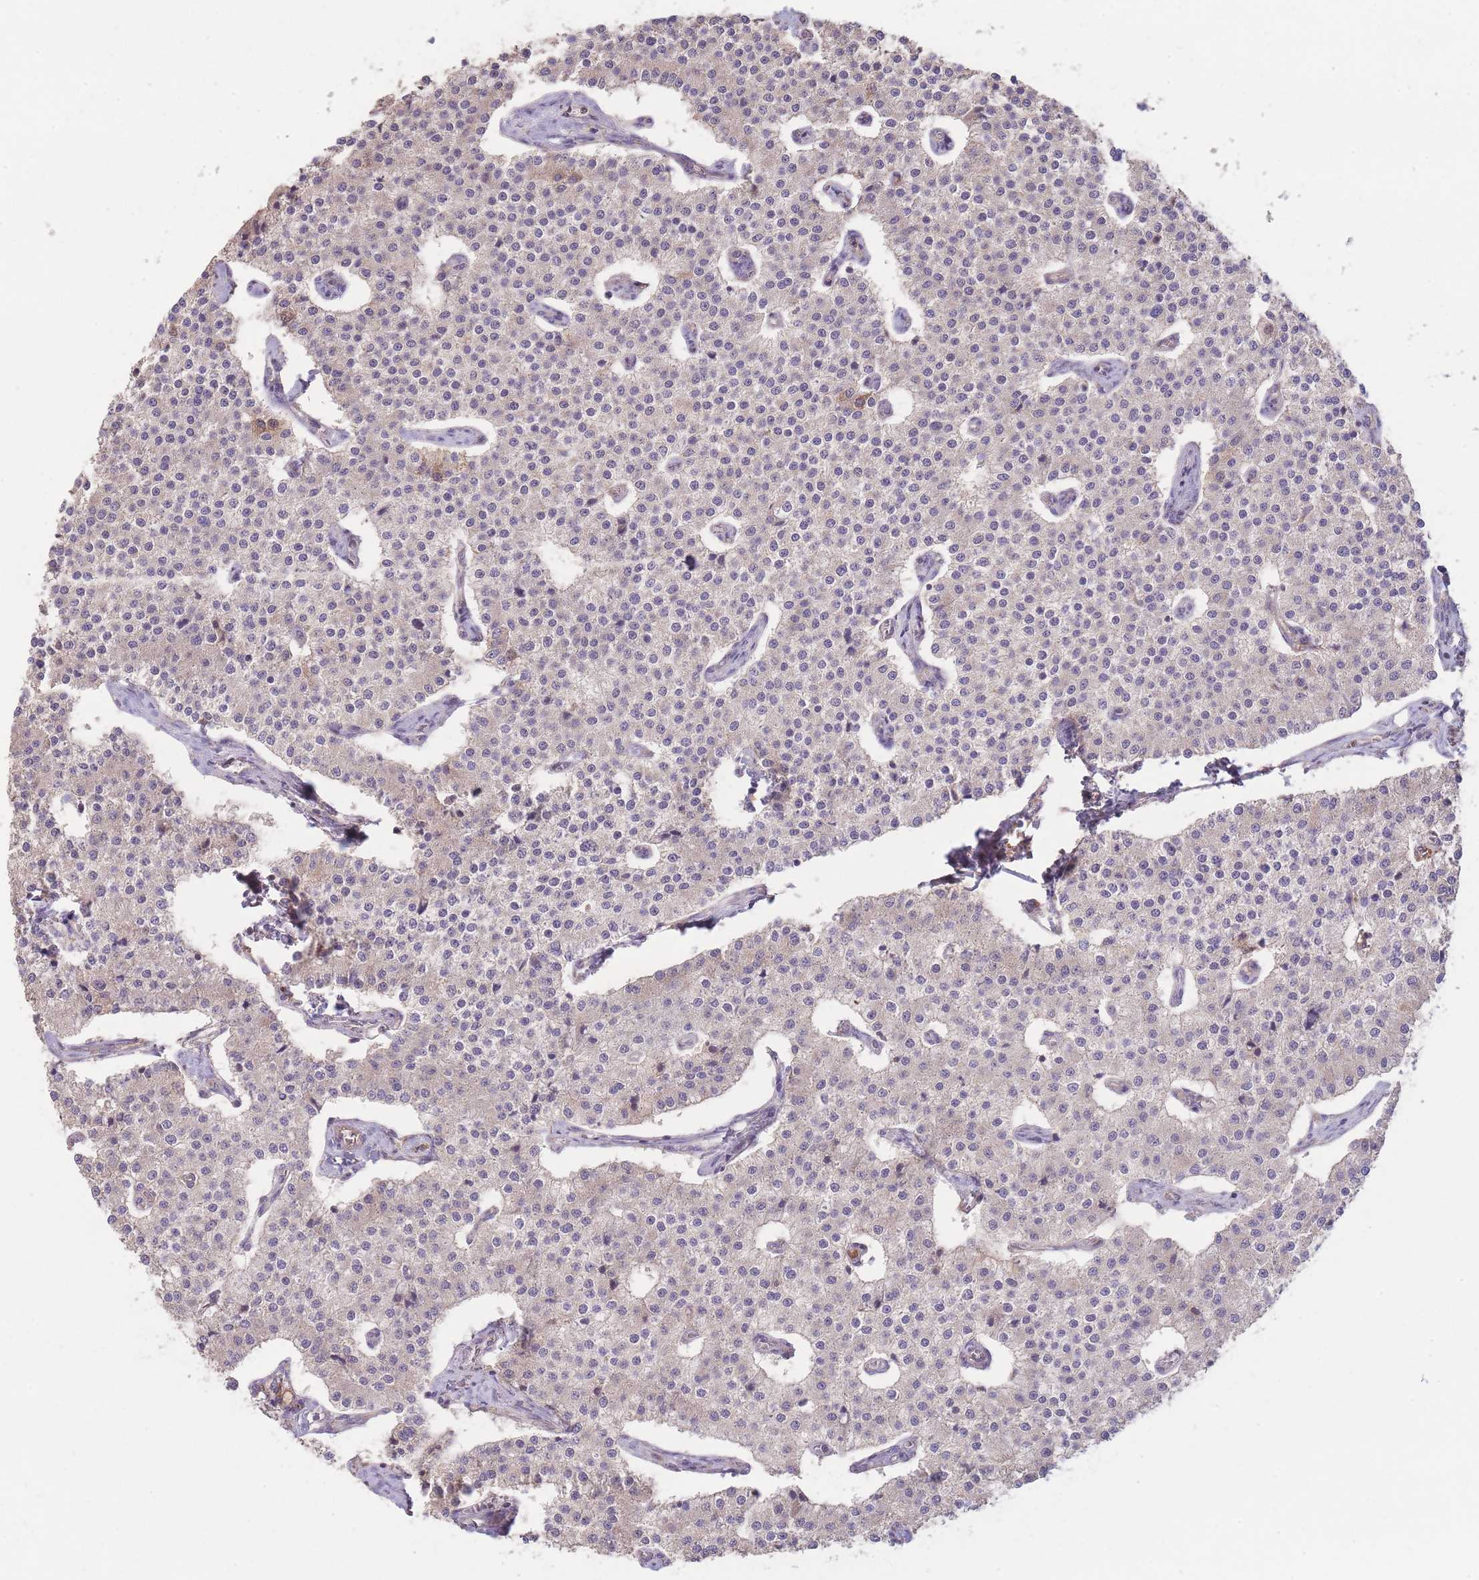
{"staining": {"intensity": "negative", "quantity": "none", "location": "none"}, "tissue": "carcinoid", "cell_type": "Tumor cells", "image_type": "cancer", "snomed": [{"axis": "morphology", "description": "Carcinoid, malignant, NOS"}, {"axis": "topography", "description": "Colon"}], "caption": "This photomicrograph is of carcinoid stained with immunohistochemistry to label a protein in brown with the nuclei are counter-stained blue. There is no staining in tumor cells. (DAB IHC with hematoxylin counter stain).", "gene": "EEF1AKMT1", "patient": {"sex": "female", "age": 52}}